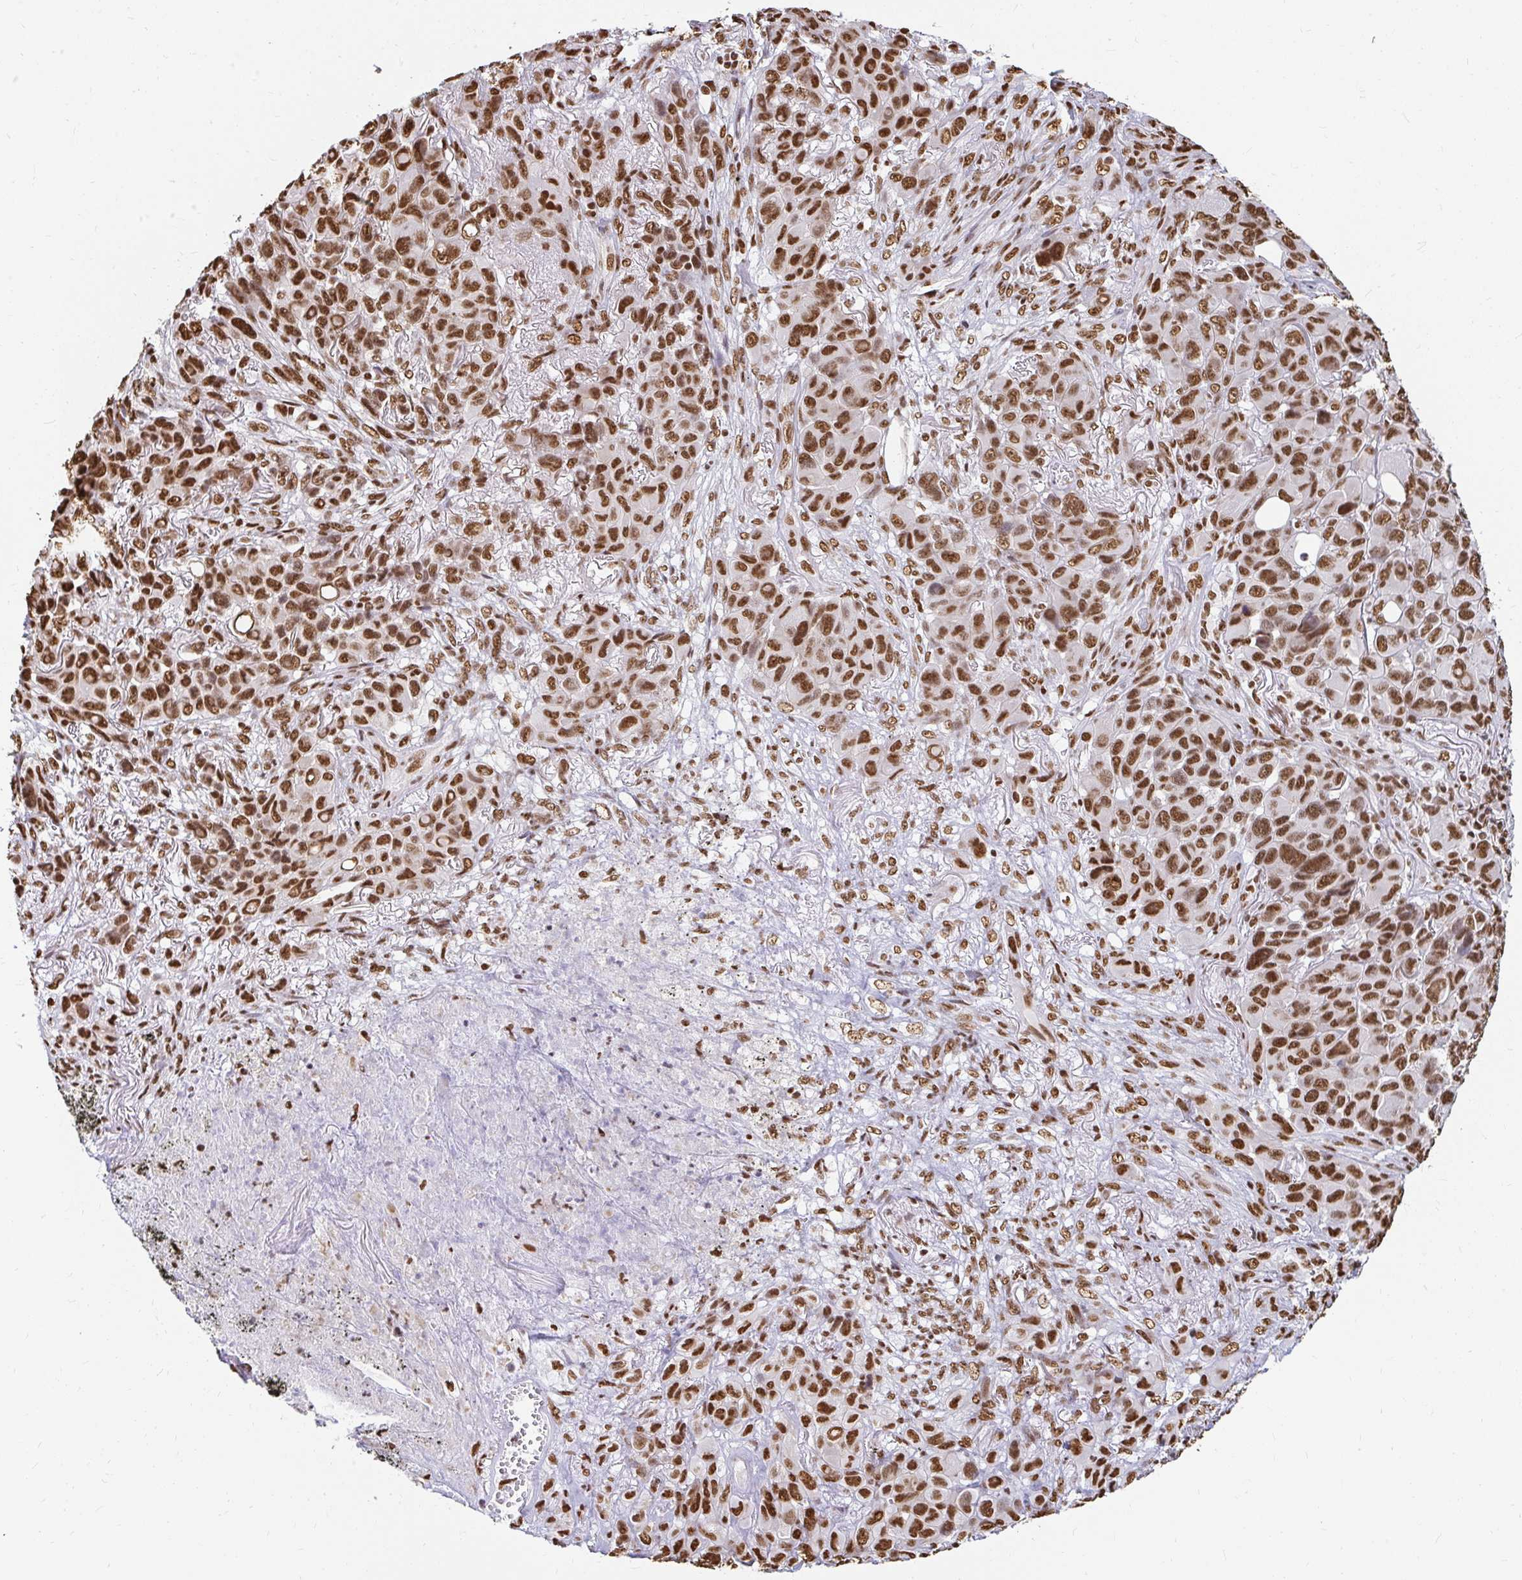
{"staining": {"intensity": "strong", "quantity": ">75%", "location": "nuclear"}, "tissue": "melanoma", "cell_type": "Tumor cells", "image_type": "cancer", "snomed": [{"axis": "morphology", "description": "Malignant melanoma, Metastatic site"}, {"axis": "topography", "description": "Lung"}], "caption": "Brown immunohistochemical staining in human melanoma demonstrates strong nuclear positivity in about >75% of tumor cells. Immunohistochemistry (ihc) stains the protein in brown and the nuclei are stained blue.", "gene": "HNRNPU", "patient": {"sex": "male", "age": 48}}